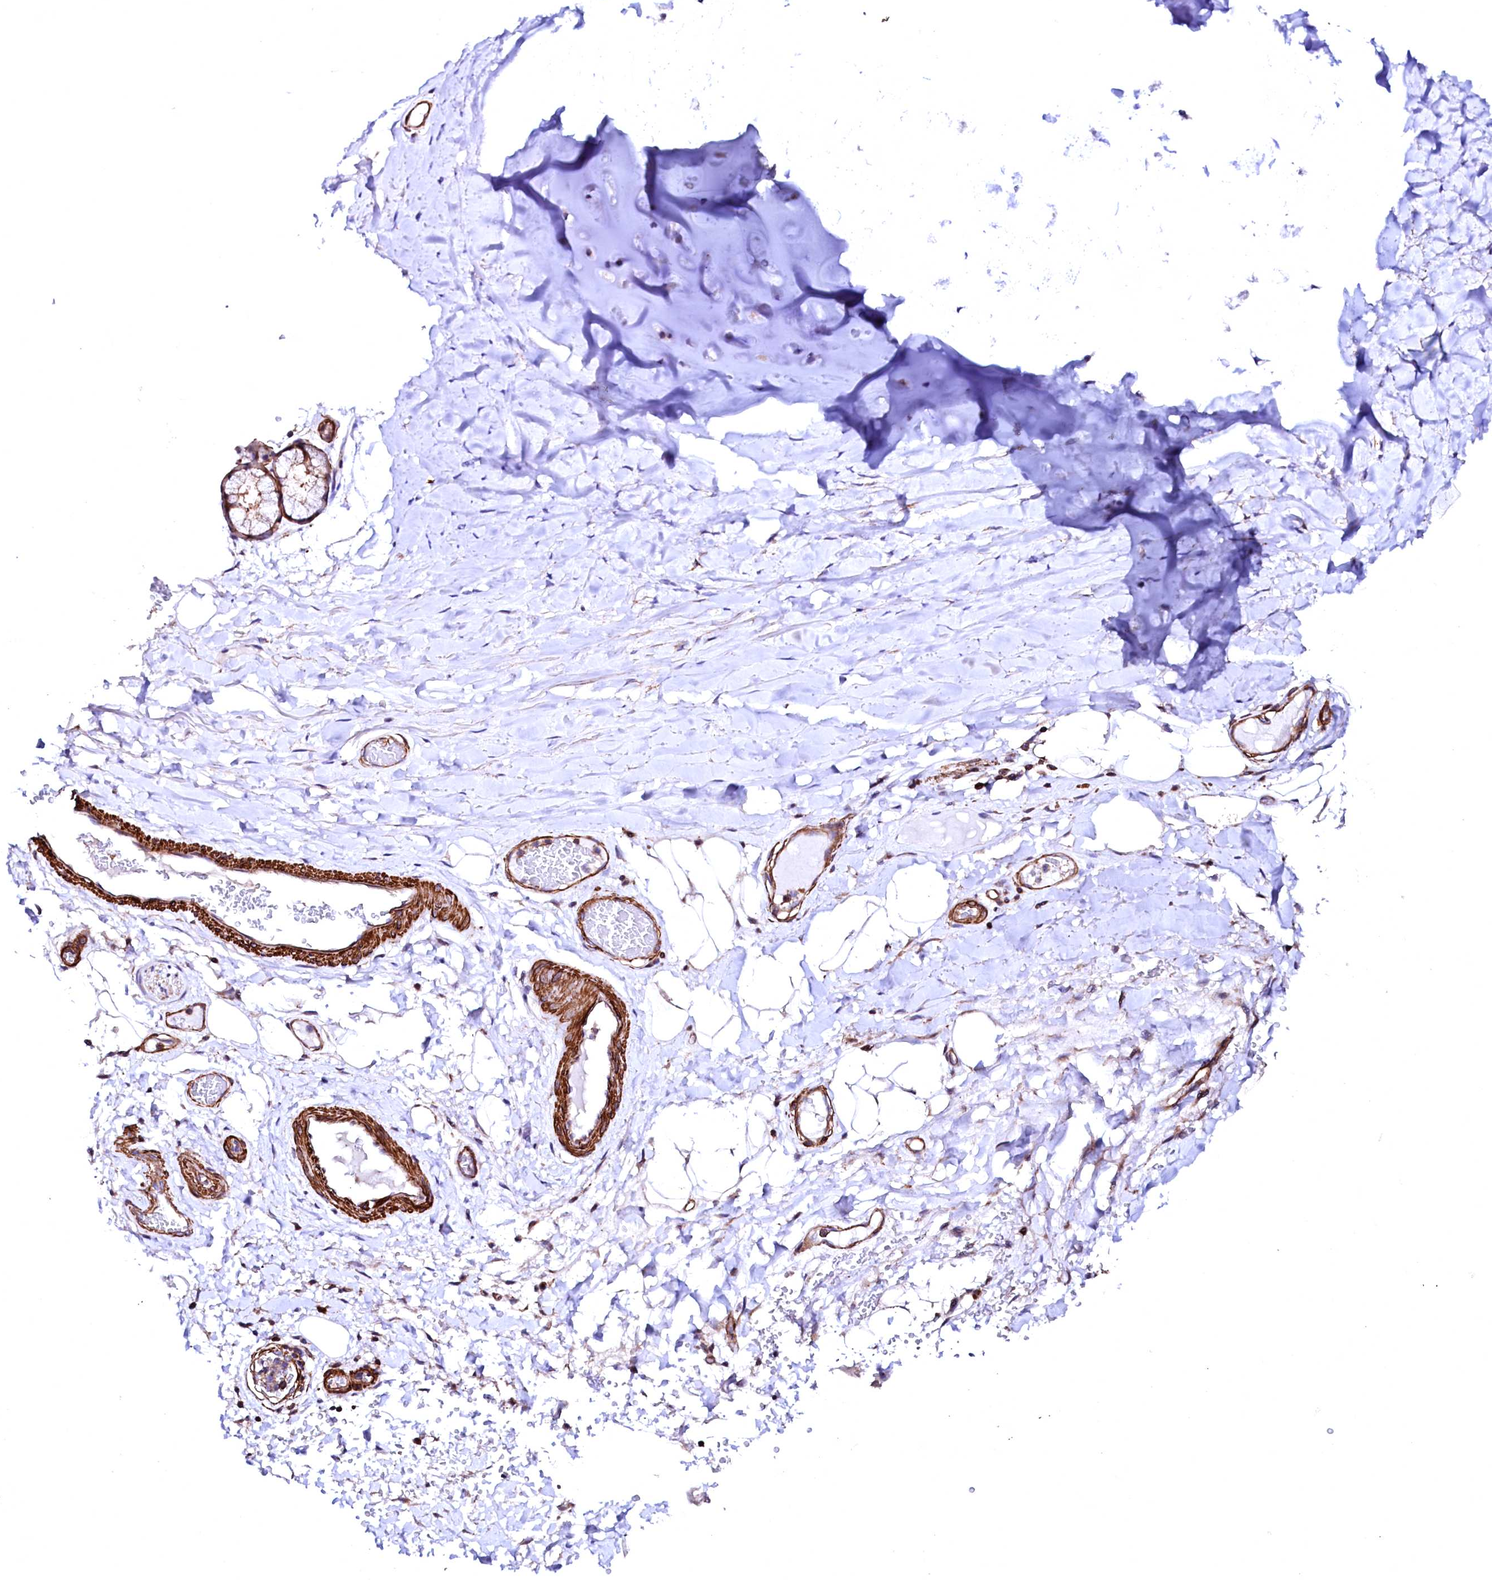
{"staining": {"intensity": "weak", "quantity": ">75%", "location": "cytoplasmic/membranous"}, "tissue": "adipose tissue", "cell_type": "Adipocytes", "image_type": "normal", "snomed": [{"axis": "morphology", "description": "Normal tissue, NOS"}, {"axis": "topography", "description": "Cartilage tissue"}], "caption": "High-magnification brightfield microscopy of normal adipose tissue stained with DAB (3,3'-diaminobenzidine) (brown) and counterstained with hematoxylin (blue). adipocytes exhibit weak cytoplasmic/membranous positivity is present in approximately>75% of cells. (IHC, brightfield microscopy, high magnification).", "gene": "GPR176", "patient": {"sex": "female", "age": 63}}